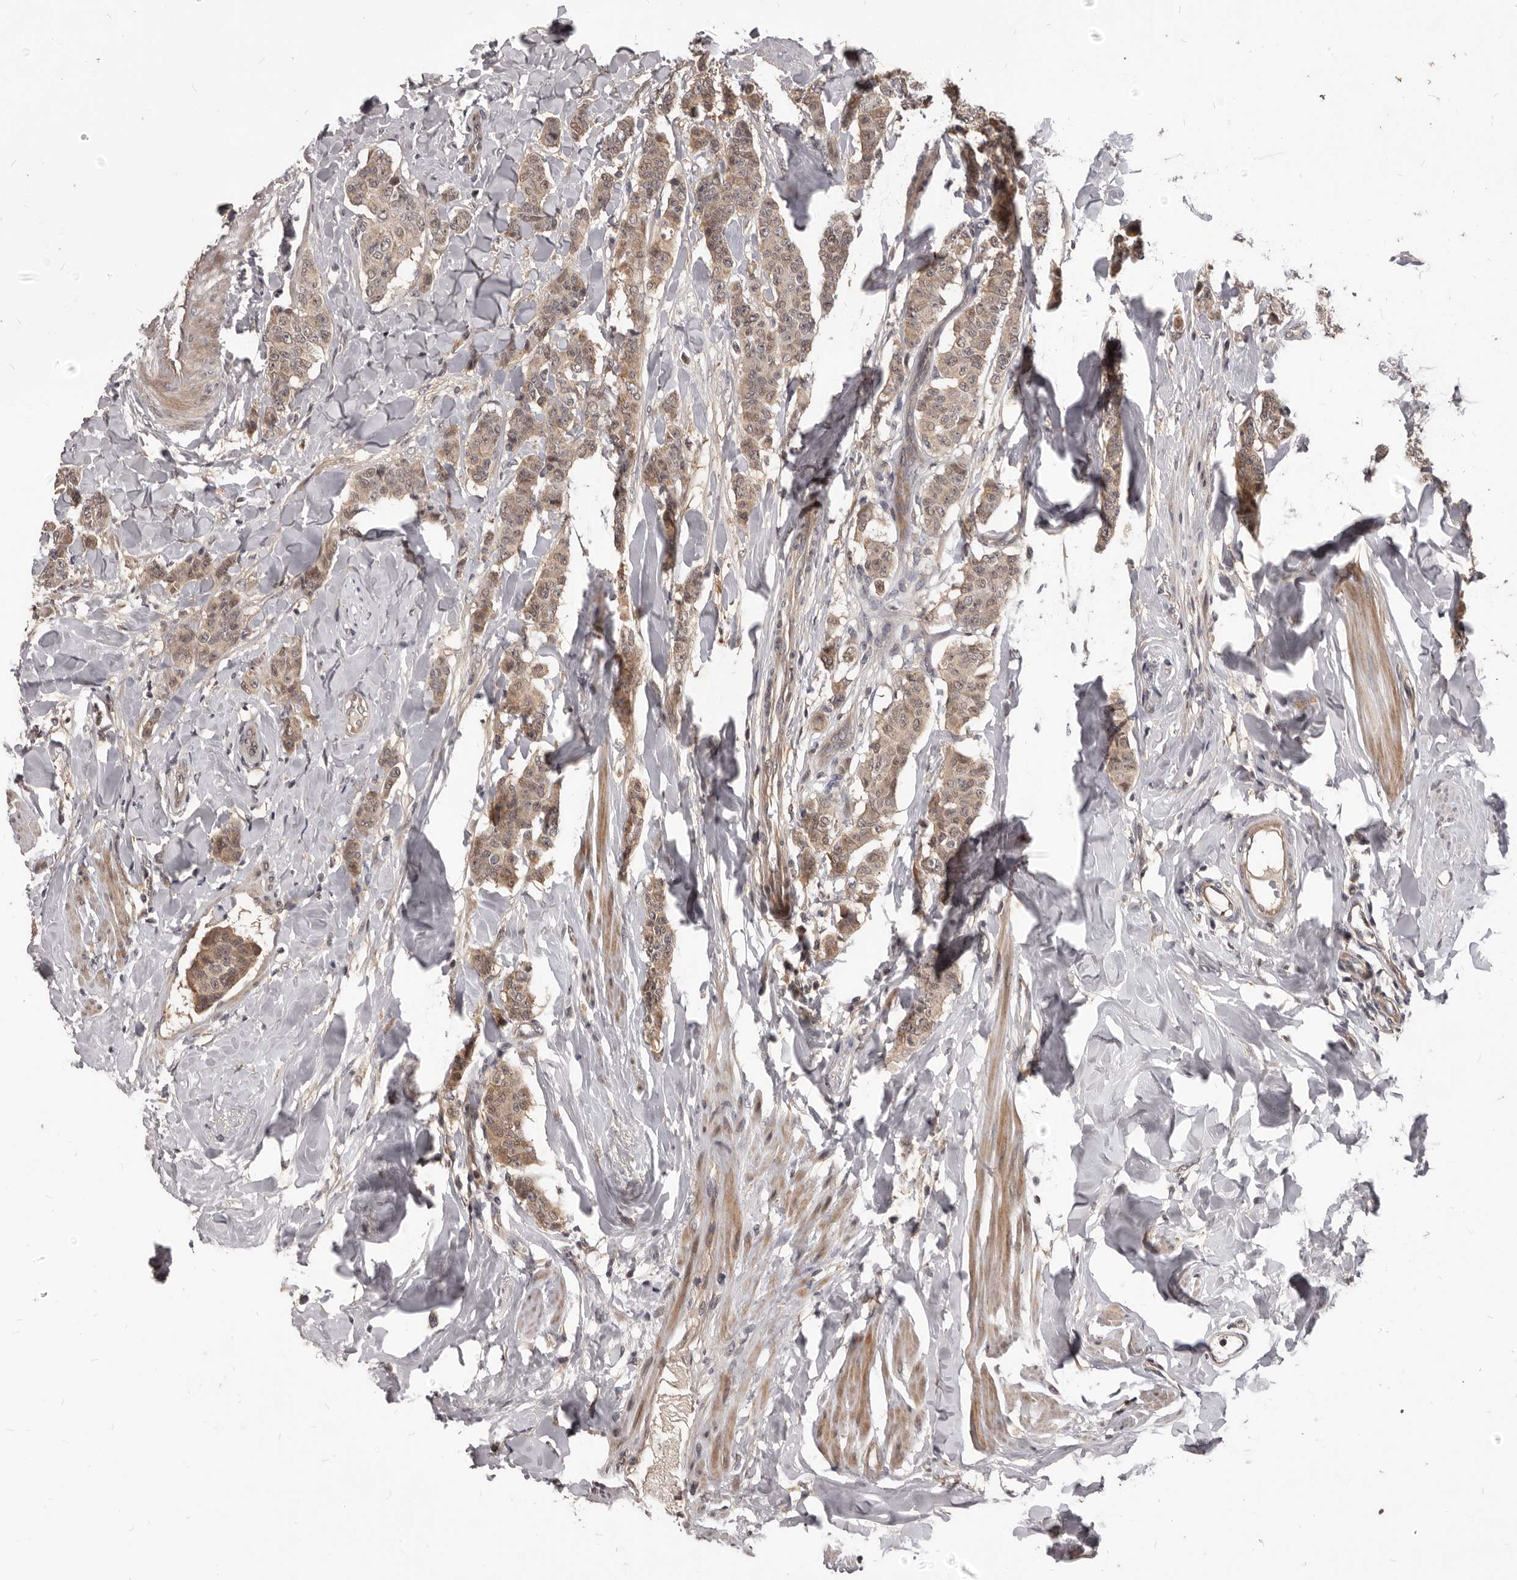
{"staining": {"intensity": "weak", "quantity": ">75%", "location": "cytoplasmic/membranous,nuclear"}, "tissue": "breast cancer", "cell_type": "Tumor cells", "image_type": "cancer", "snomed": [{"axis": "morphology", "description": "Duct carcinoma"}, {"axis": "topography", "description": "Breast"}], "caption": "Breast cancer (invasive ductal carcinoma) stained with a protein marker demonstrates weak staining in tumor cells.", "gene": "GABPB2", "patient": {"sex": "female", "age": 40}}